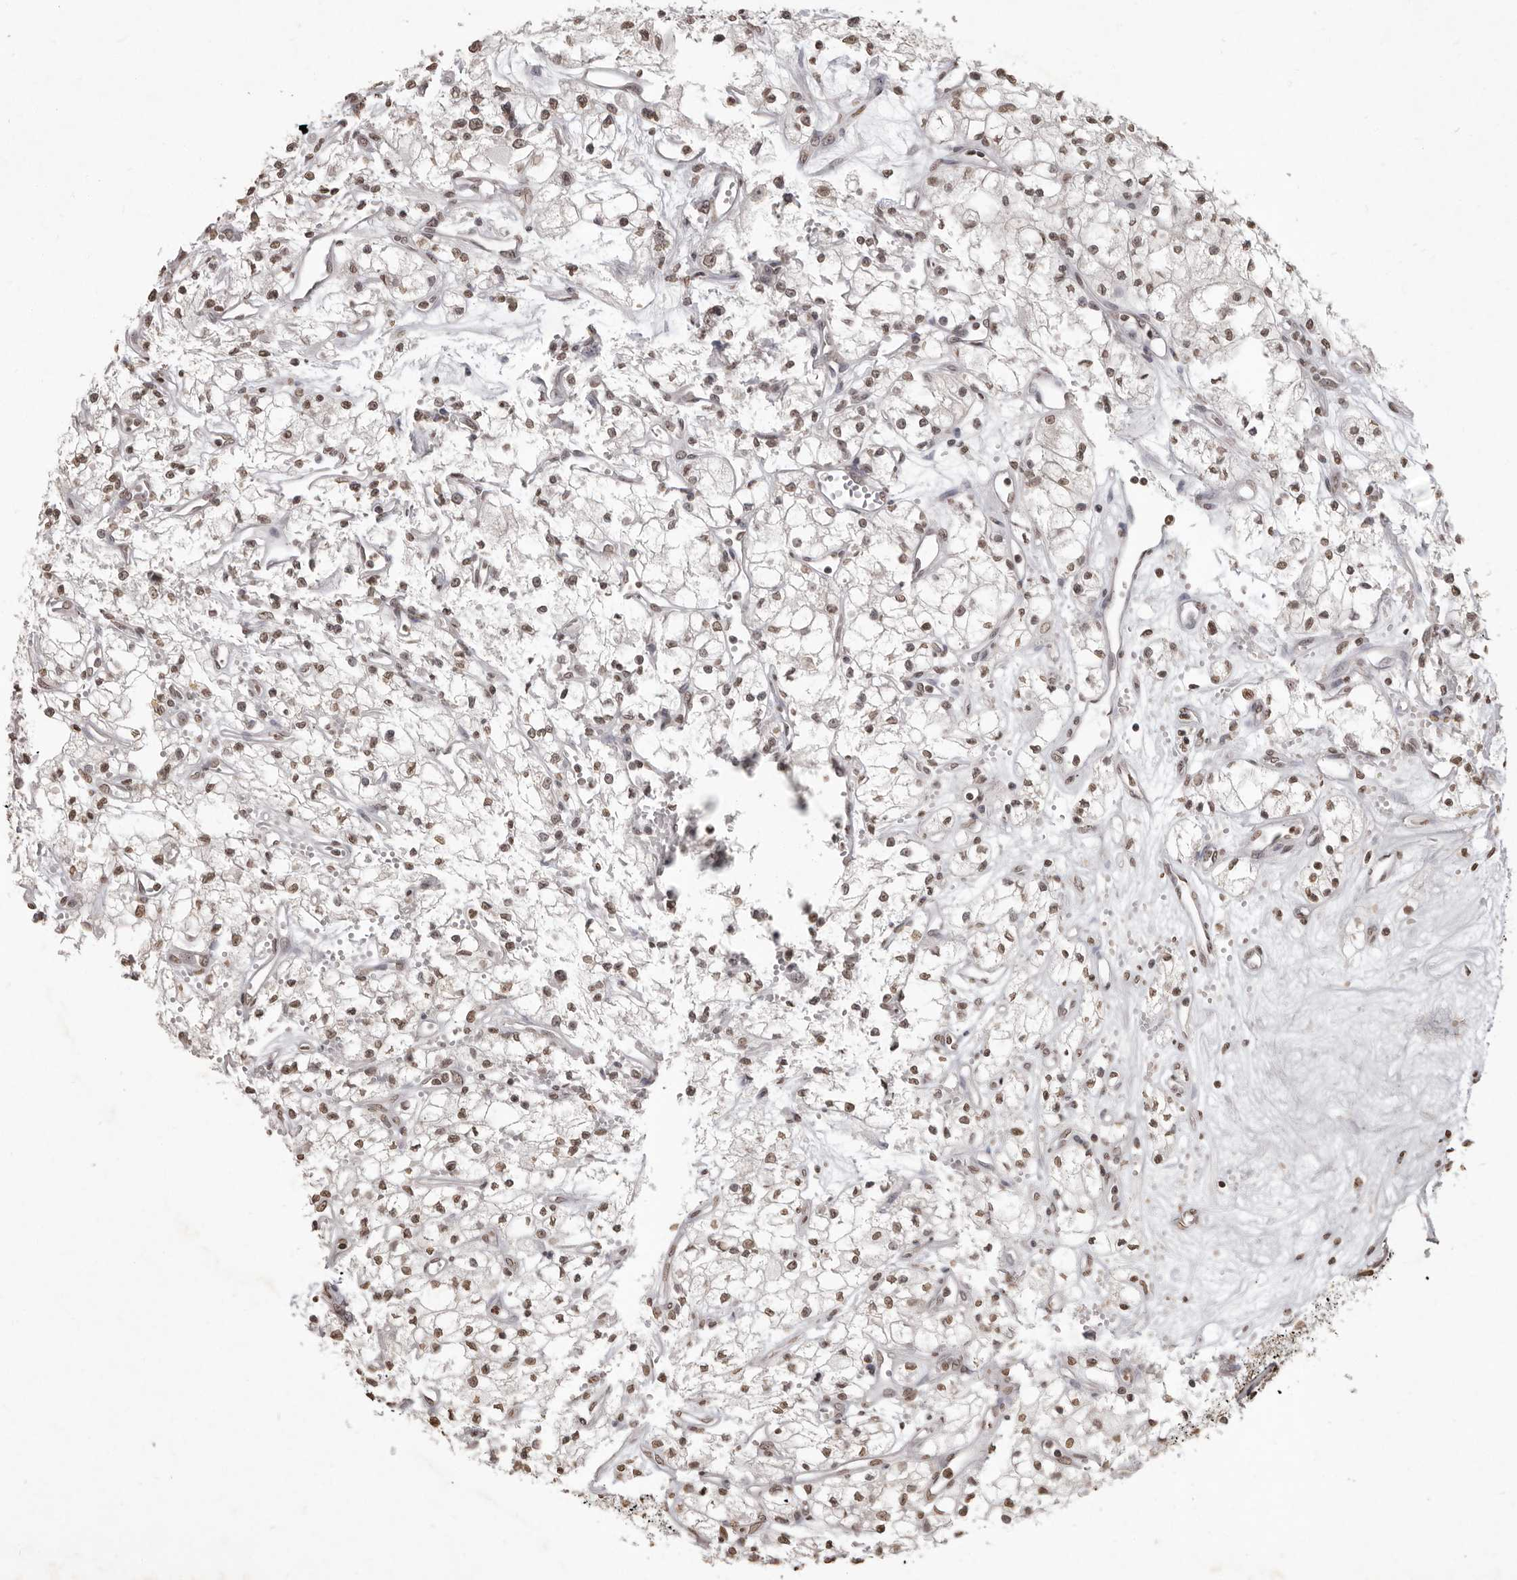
{"staining": {"intensity": "weak", "quantity": ">75%", "location": "nuclear"}, "tissue": "renal cancer", "cell_type": "Tumor cells", "image_type": "cancer", "snomed": [{"axis": "morphology", "description": "Adenocarcinoma, NOS"}, {"axis": "topography", "description": "Kidney"}], "caption": "A micrograph of human renal cancer (adenocarcinoma) stained for a protein demonstrates weak nuclear brown staining in tumor cells.", "gene": "WDR45", "patient": {"sex": "male", "age": 59}}